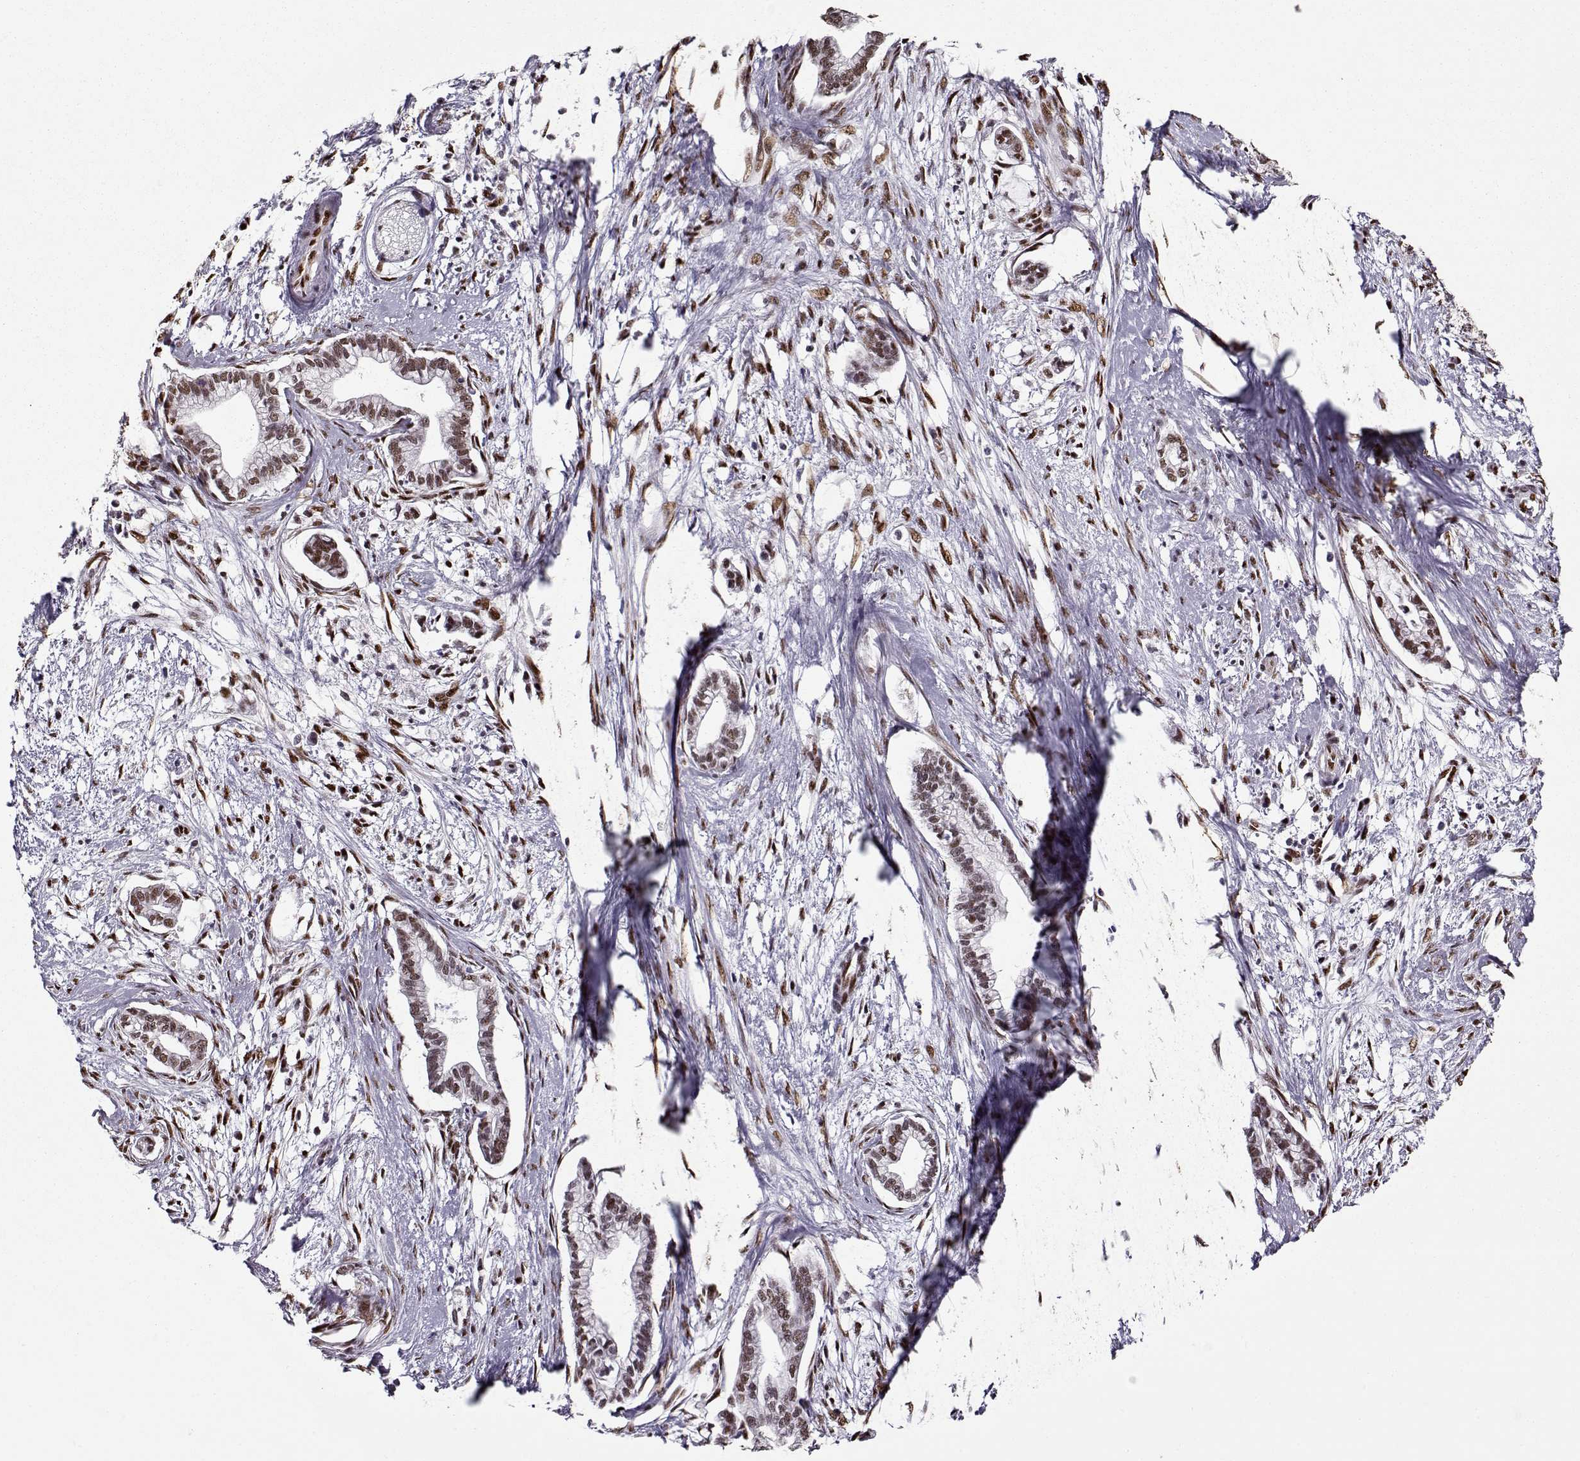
{"staining": {"intensity": "weak", "quantity": ">75%", "location": "nuclear"}, "tissue": "cervical cancer", "cell_type": "Tumor cells", "image_type": "cancer", "snomed": [{"axis": "morphology", "description": "Adenocarcinoma, NOS"}, {"axis": "topography", "description": "Cervix"}], "caption": "Protein staining demonstrates weak nuclear staining in about >75% of tumor cells in cervical adenocarcinoma.", "gene": "PRMT8", "patient": {"sex": "female", "age": 62}}